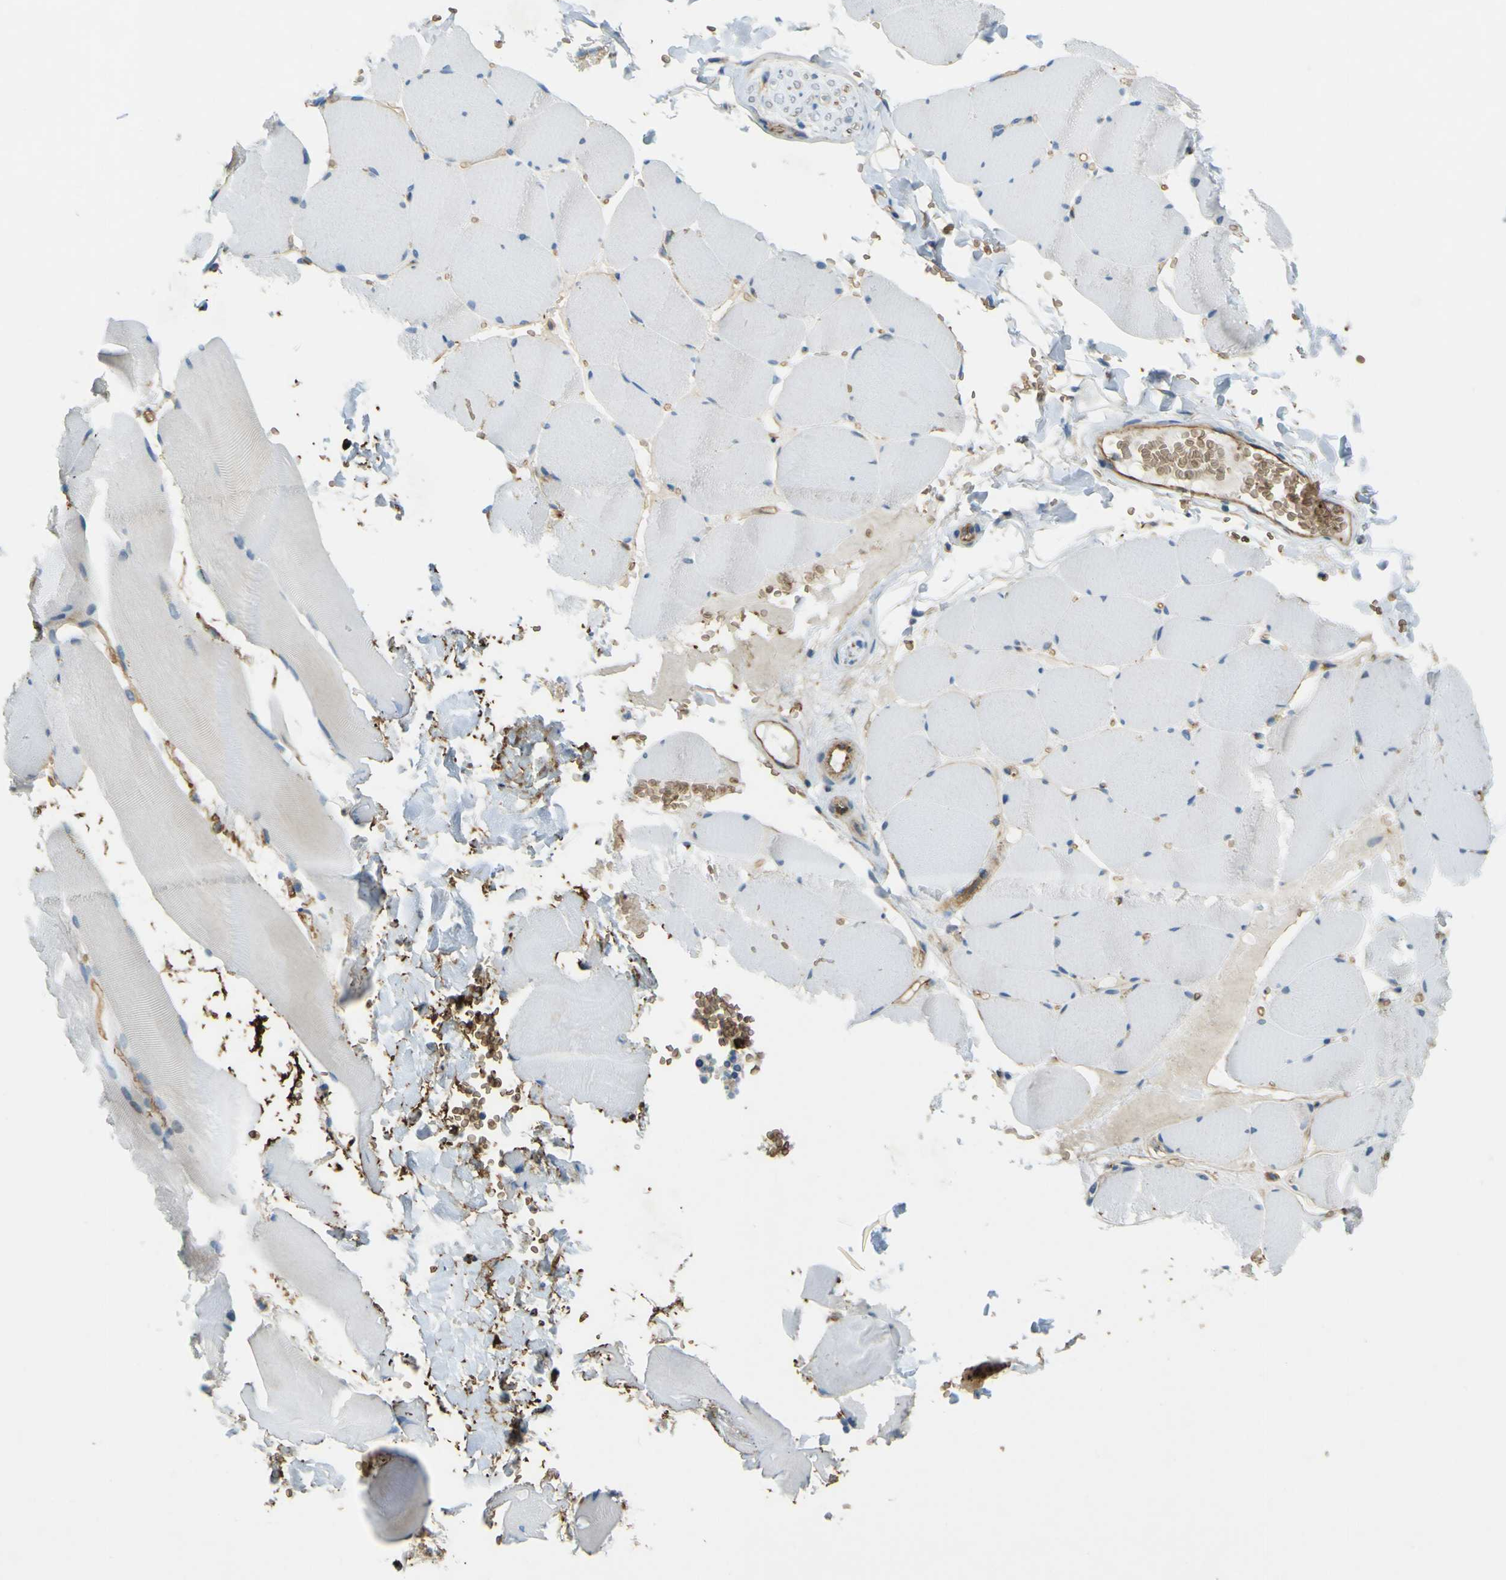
{"staining": {"intensity": "negative", "quantity": "none", "location": "none"}, "tissue": "skeletal muscle", "cell_type": "Myocytes", "image_type": "normal", "snomed": [{"axis": "morphology", "description": "Normal tissue, NOS"}, {"axis": "topography", "description": "Skin"}, {"axis": "topography", "description": "Skeletal muscle"}], "caption": "The image demonstrates no significant positivity in myocytes of skeletal muscle. (DAB (3,3'-diaminobenzidine) immunohistochemistry, high magnification).", "gene": "PLXDC1", "patient": {"sex": "male", "age": 83}}